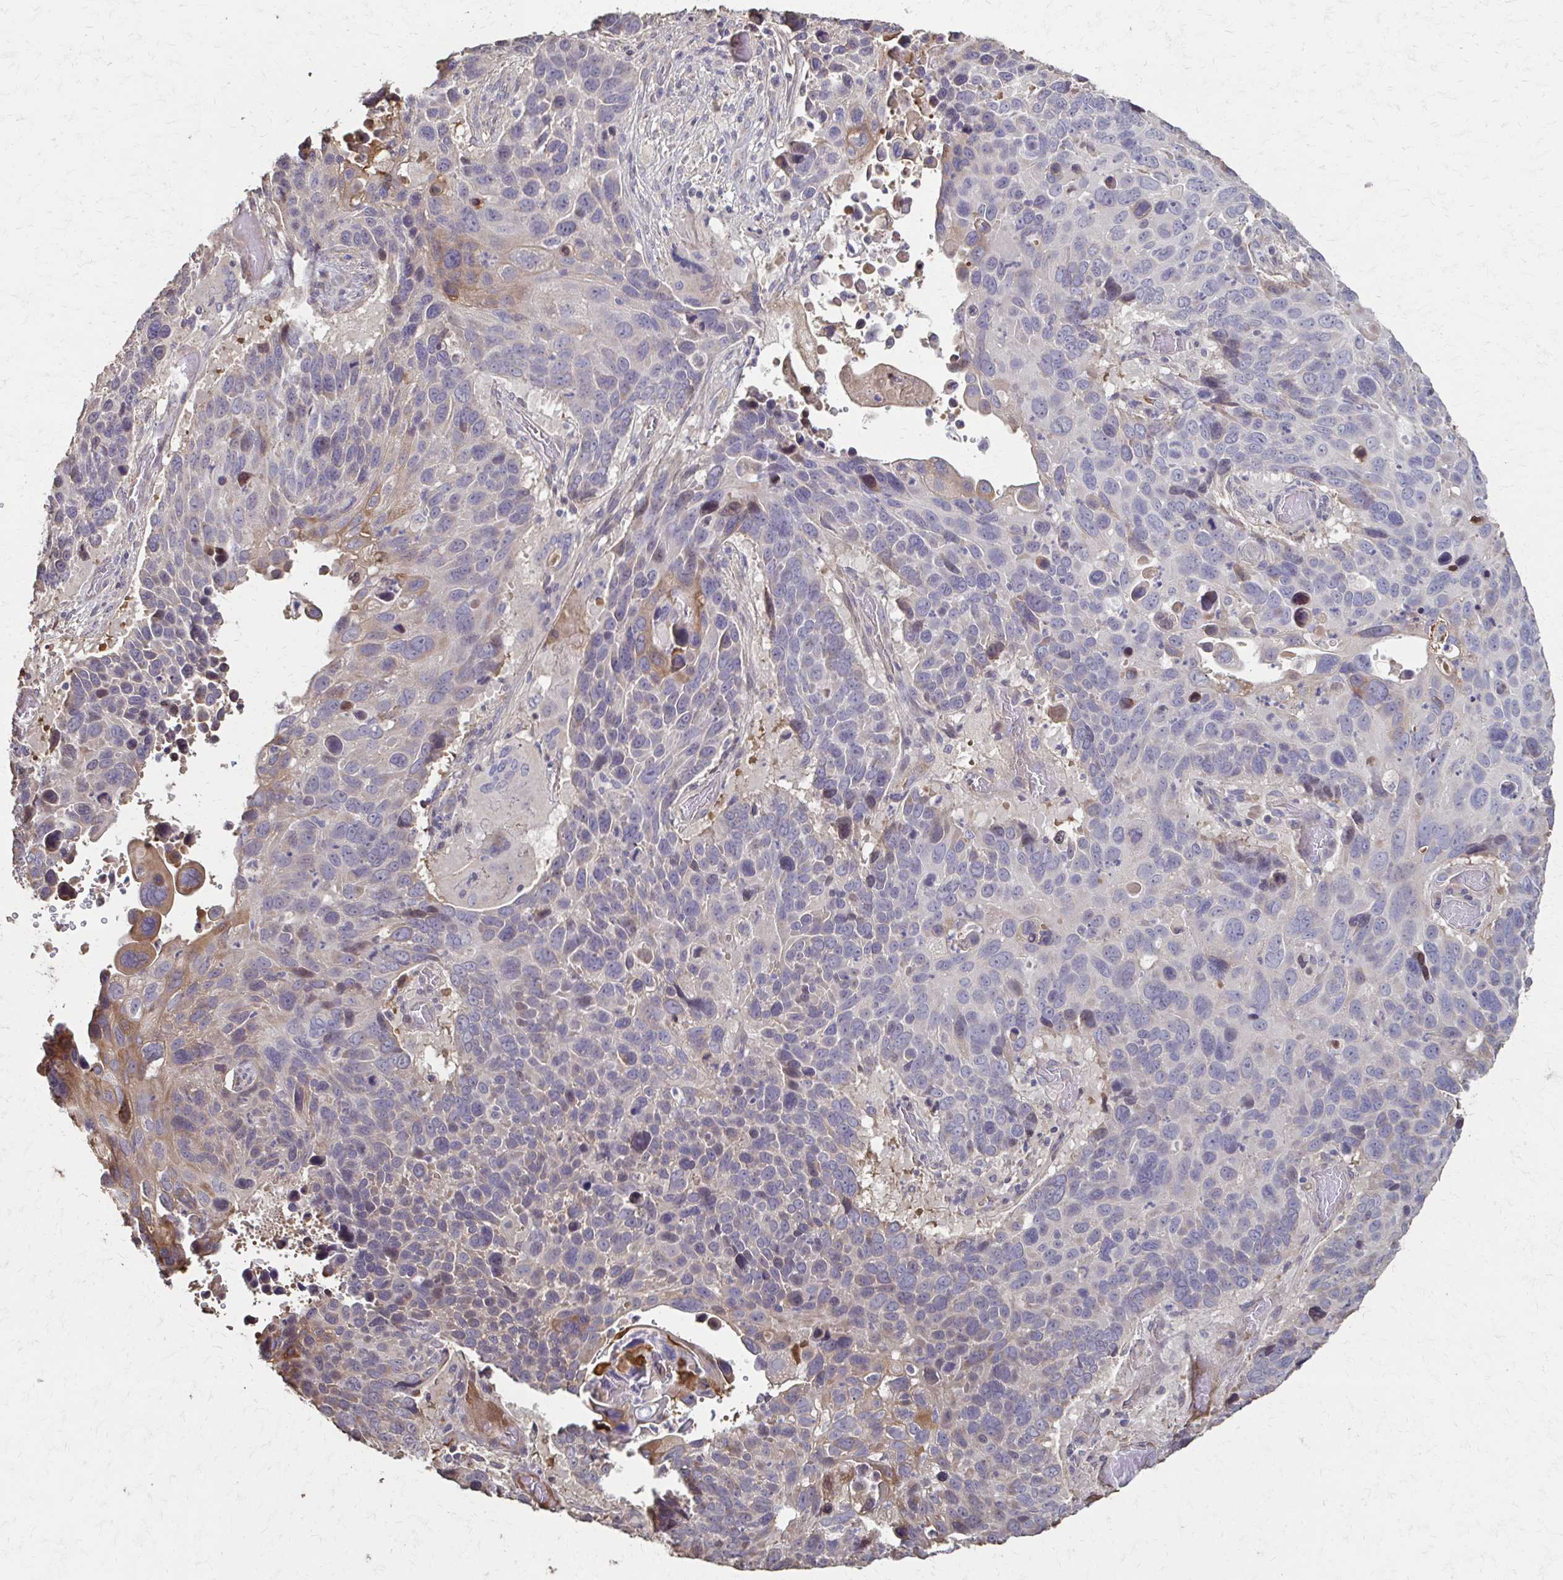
{"staining": {"intensity": "negative", "quantity": "none", "location": "none"}, "tissue": "lung cancer", "cell_type": "Tumor cells", "image_type": "cancer", "snomed": [{"axis": "morphology", "description": "Squamous cell carcinoma, NOS"}, {"axis": "topography", "description": "Lung"}], "caption": "Lung squamous cell carcinoma stained for a protein using immunohistochemistry reveals no expression tumor cells.", "gene": "IL18BP", "patient": {"sex": "male", "age": 68}}